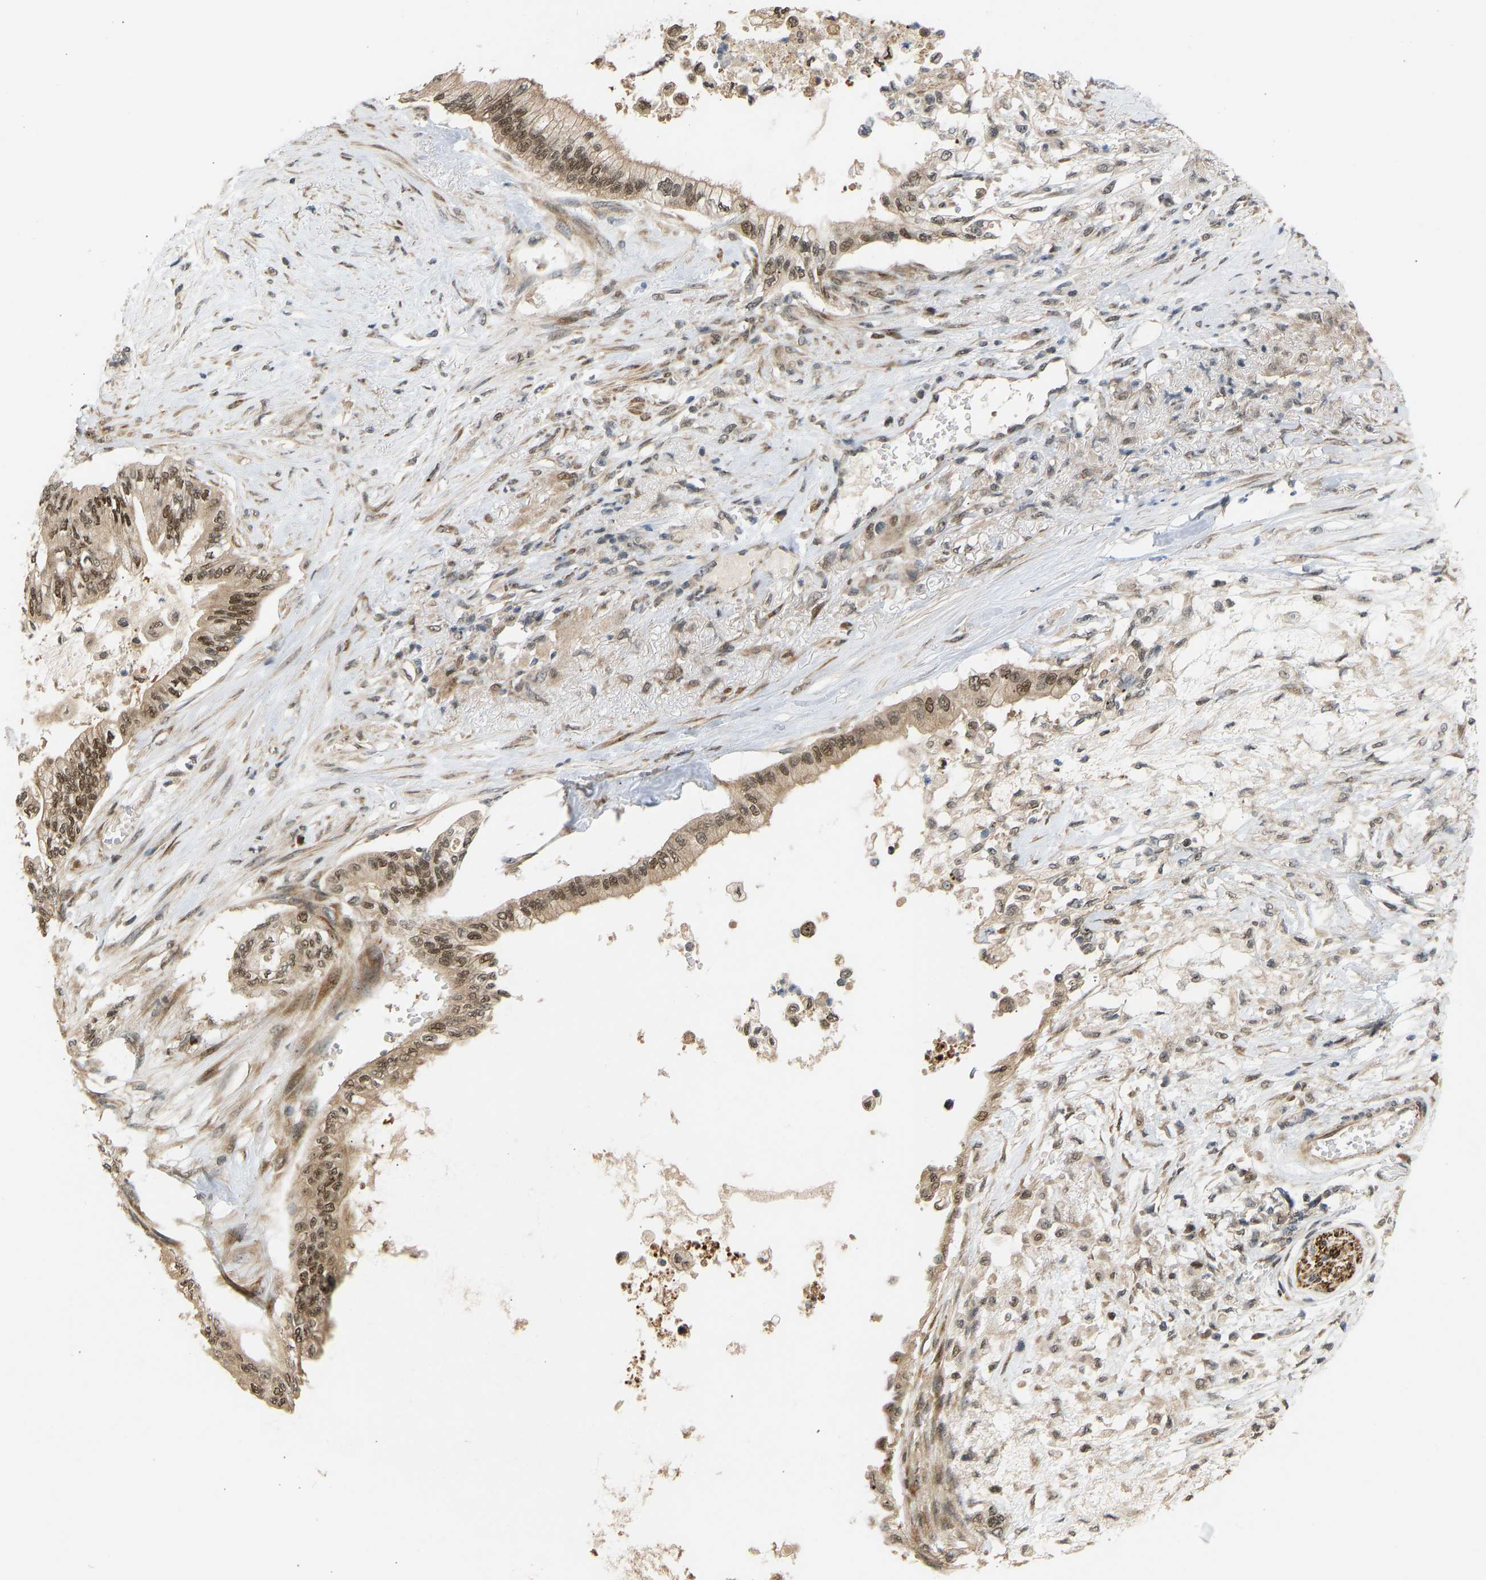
{"staining": {"intensity": "moderate", "quantity": ">75%", "location": "cytoplasmic/membranous,nuclear"}, "tissue": "pancreatic cancer", "cell_type": "Tumor cells", "image_type": "cancer", "snomed": [{"axis": "morphology", "description": "Normal tissue, NOS"}, {"axis": "morphology", "description": "Adenocarcinoma, NOS"}, {"axis": "topography", "description": "Pancreas"}, {"axis": "topography", "description": "Duodenum"}], "caption": "High-magnification brightfield microscopy of adenocarcinoma (pancreatic) stained with DAB (3,3'-diaminobenzidine) (brown) and counterstained with hematoxylin (blue). tumor cells exhibit moderate cytoplasmic/membranous and nuclear expression is identified in approximately>75% of cells.", "gene": "BAG1", "patient": {"sex": "female", "age": 60}}